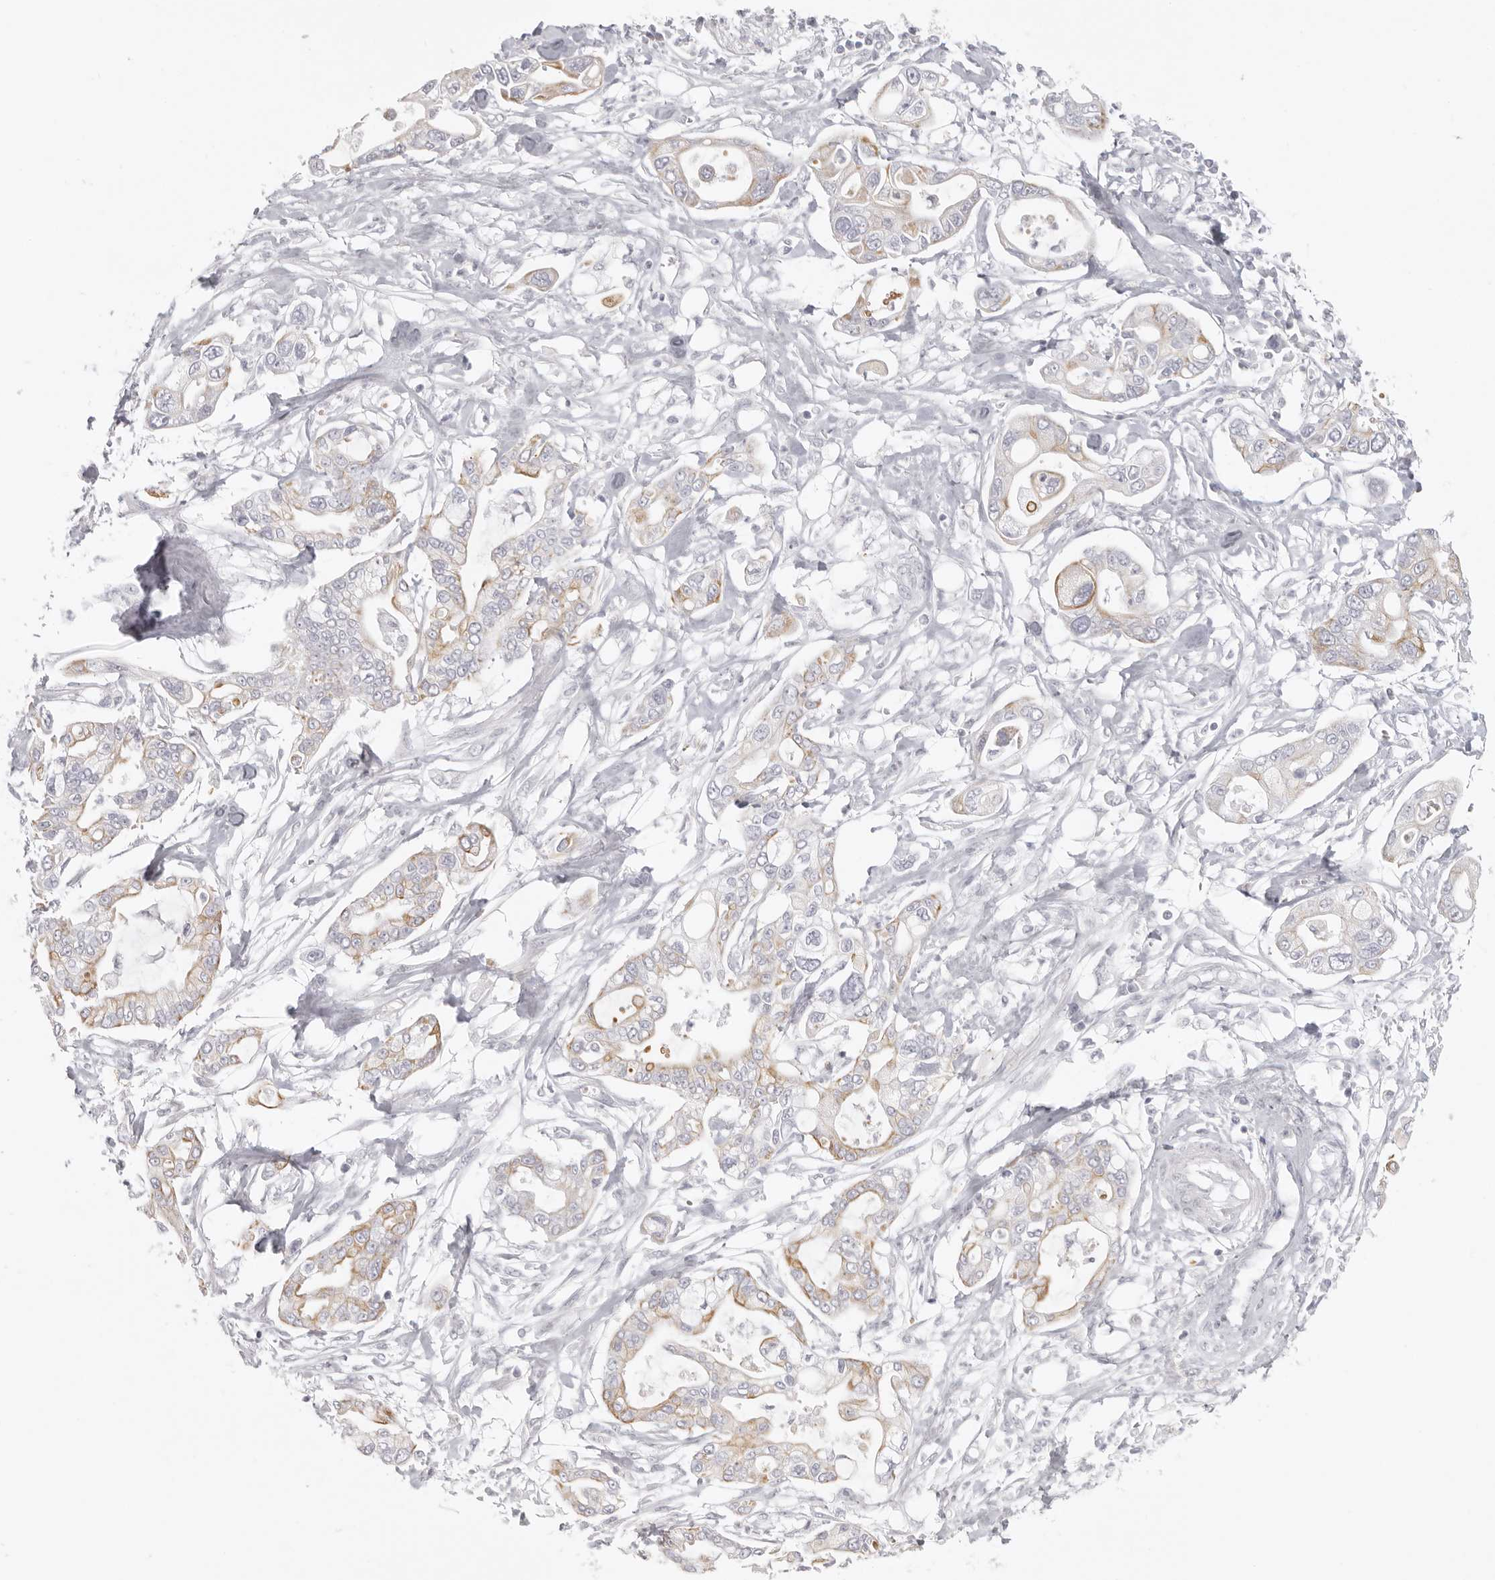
{"staining": {"intensity": "weak", "quantity": "25%-75%", "location": "cytoplasmic/membranous"}, "tissue": "pancreatic cancer", "cell_type": "Tumor cells", "image_type": "cancer", "snomed": [{"axis": "morphology", "description": "Adenocarcinoma, NOS"}, {"axis": "topography", "description": "Pancreas"}], "caption": "A low amount of weak cytoplasmic/membranous positivity is appreciated in approximately 25%-75% of tumor cells in pancreatic cancer (adenocarcinoma) tissue.", "gene": "RXFP1", "patient": {"sex": "male", "age": 68}}